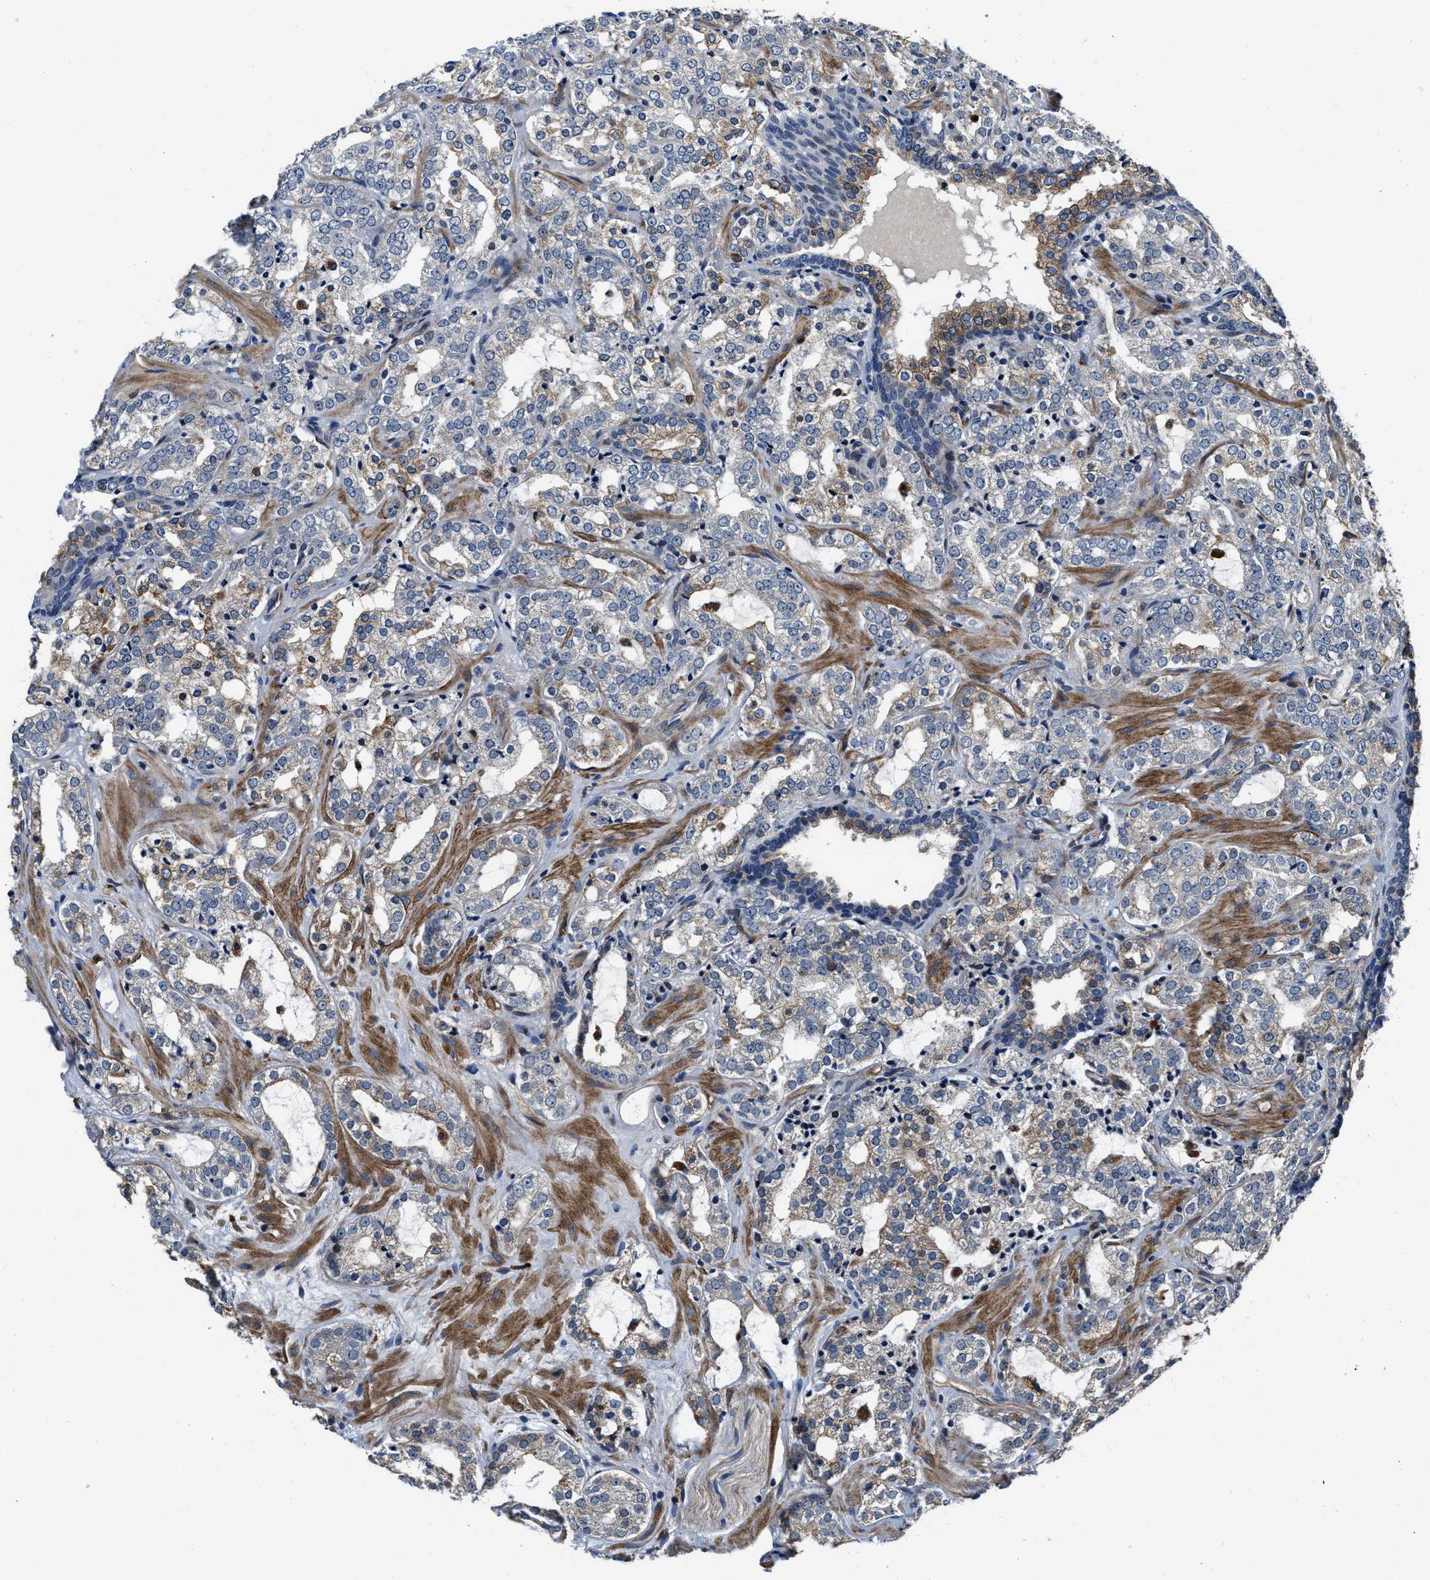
{"staining": {"intensity": "weak", "quantity": "<25%", "location": "cytoplasmic/membranous"}, "tissue": "prostate cancer", "cell_type": "Tumor cells", "image_type": "cancer", "snomed": [{"axis": "morphology", "description": "Adenocarcinoma, High grade"}, {"axis": "topography", "description": "Prostate"}], "caption": "IHC of prostate adenocarcinoma (high-grade) demonstrates no positivity in tumor cells. (IHC, brightfield microscopy, high magnification).", "gene": "C2orf66", "patient": {"sex": "male", "age": 64}}